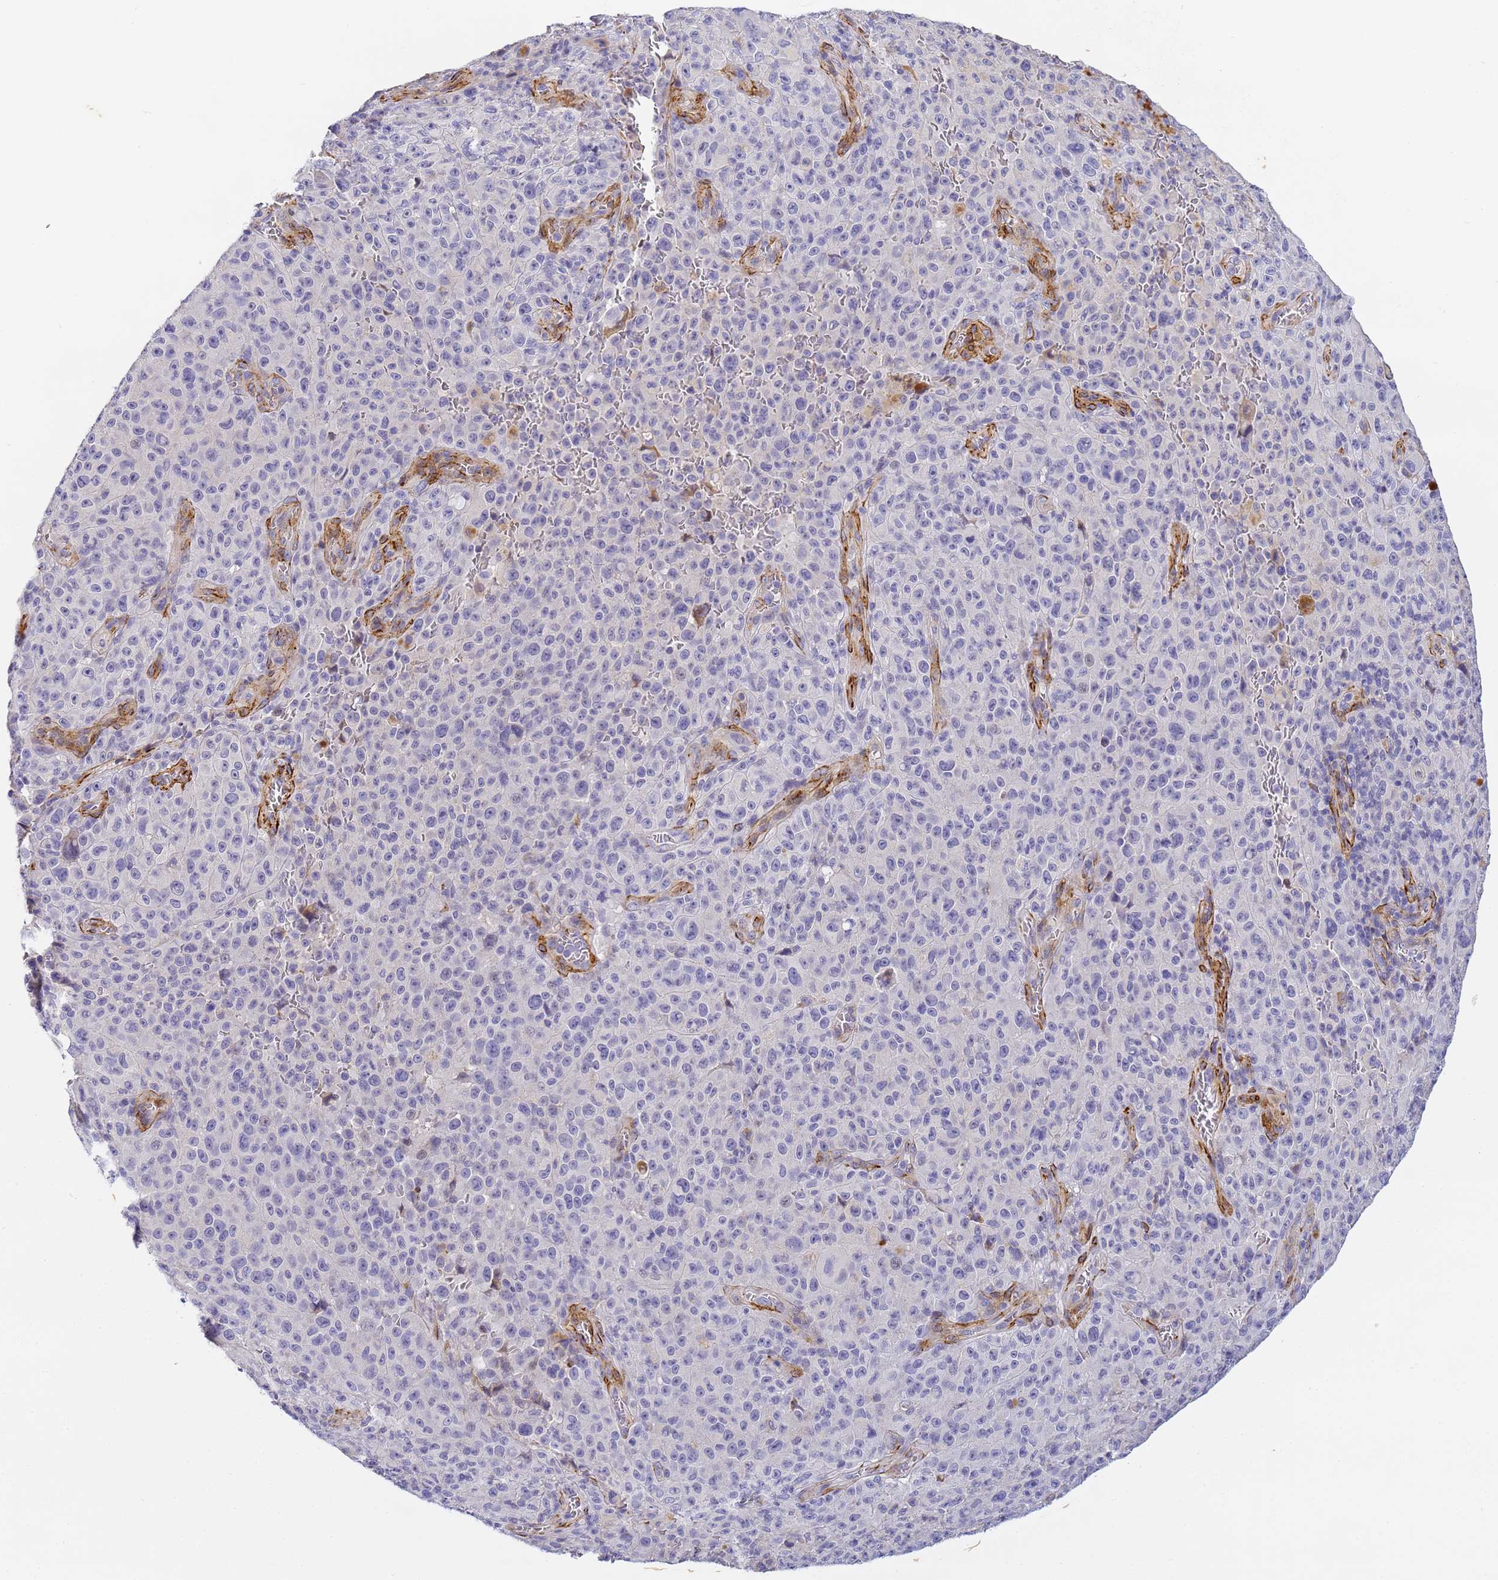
{"staining": {"intensity": "negative", "quantity": "none", "location": "none"}, "tissue": "melanoma", "cell_type": "Tumor cells", "image_type": "cancer", "snomed": [{"axis": "morphology", "description": "Malignant melanoma, NOS"}, {"axis": "topography", "description": "Skin"}], "caption": "High power microscopy micrograph of an immunohistochemistry (IHC) image of melanoma, revealing no significant positivity in tumor cells.", "gene": "CFH", "patient": {"sex": "female", "age": 82}}